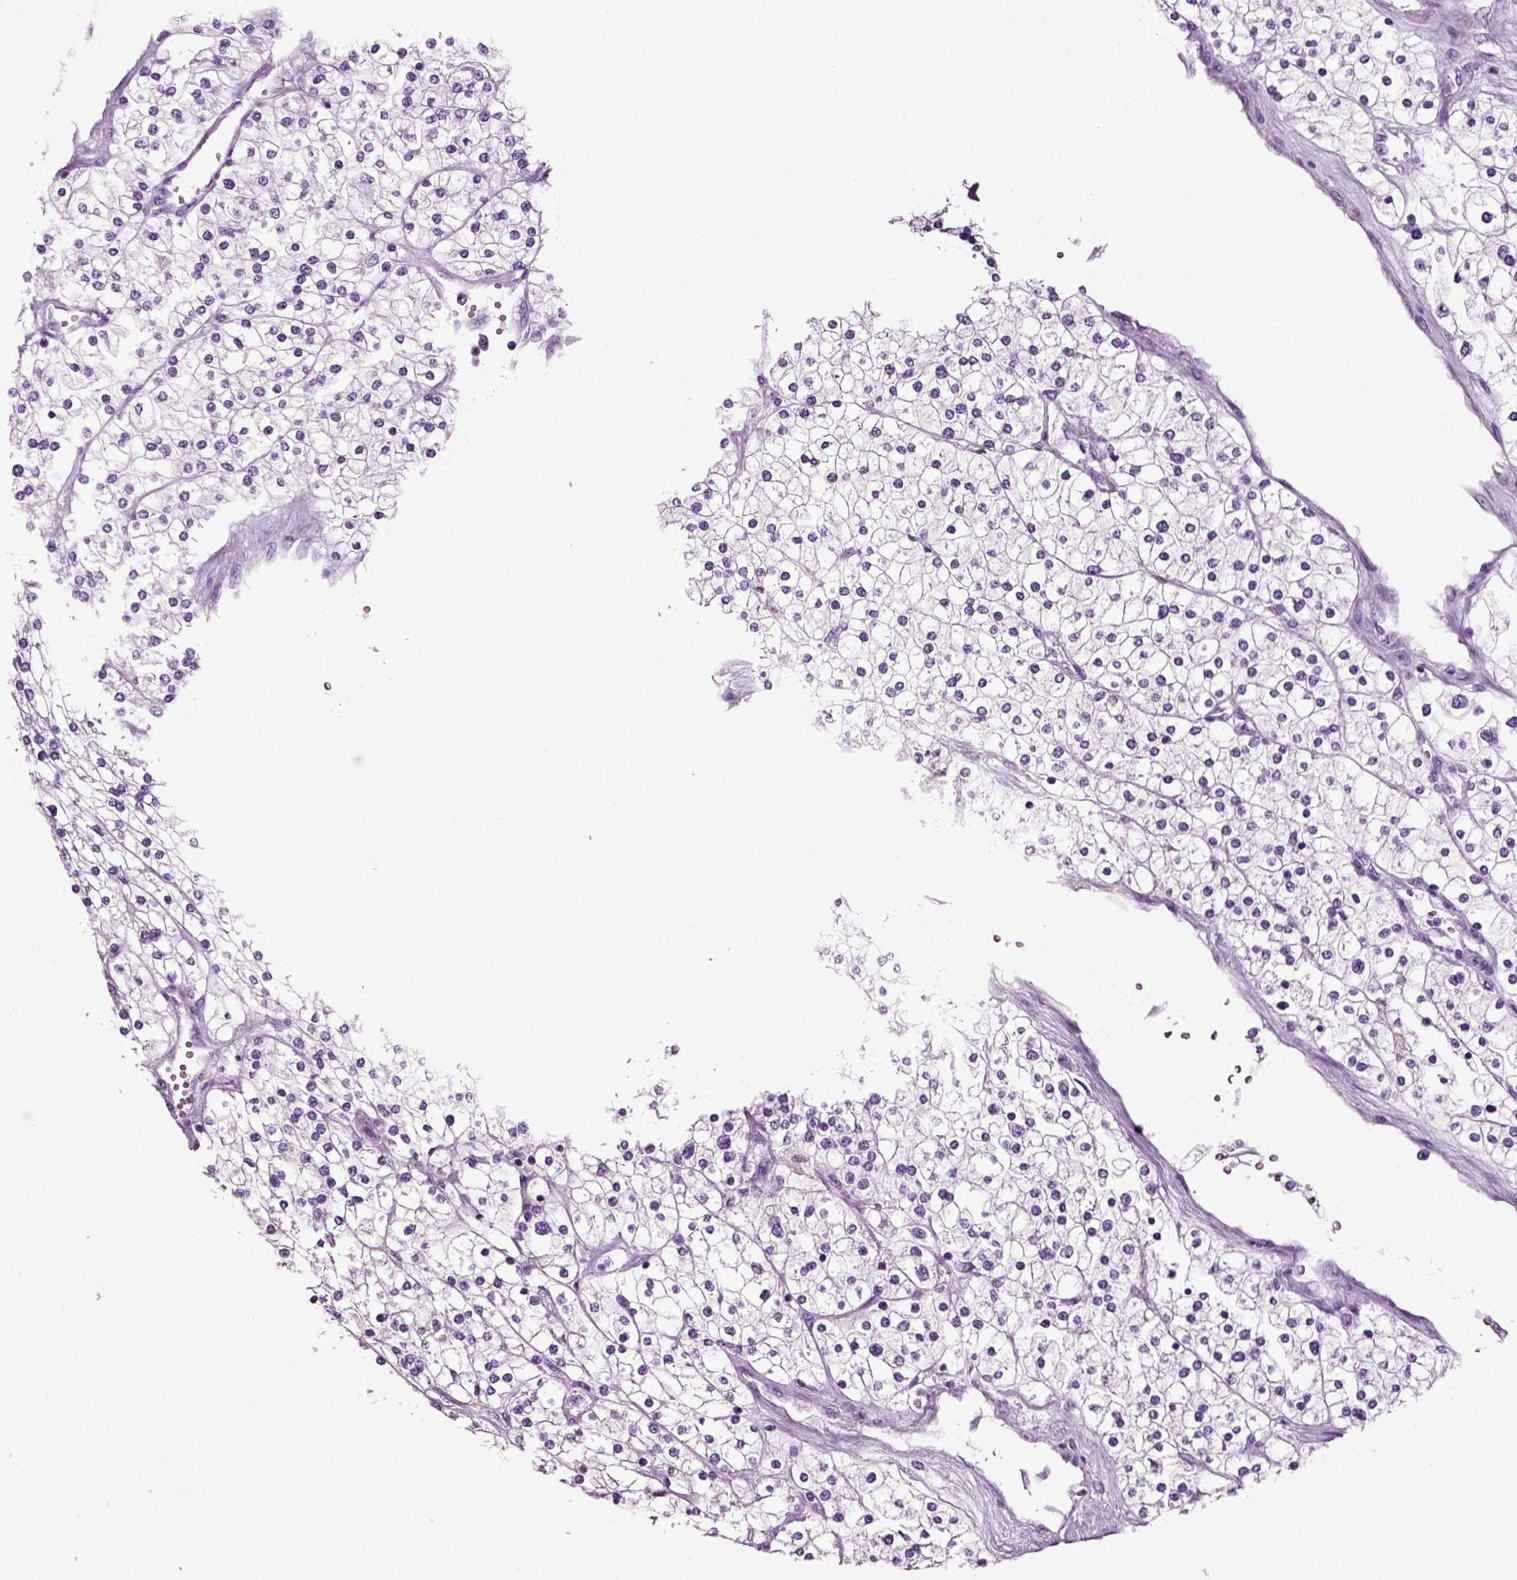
{"staining": {"intensity": "negative", "quantity": "none", "location": "none"}, "tissue": "renal cancer", "cell_type": "Tumor cells", "image_type": "cancer", "snomed": [{"axis": "morphology", "description": "Adenocarcinoma, NOS"}, {"axis": "topography", "description": "Kidney"}], "caption": "Renal cancer stained for a protein using immunohistochemistry (IHC) reveals no staining tumor cells.", "gene": "DNAH10", "patient": {"sex": "male", "age": 80}}